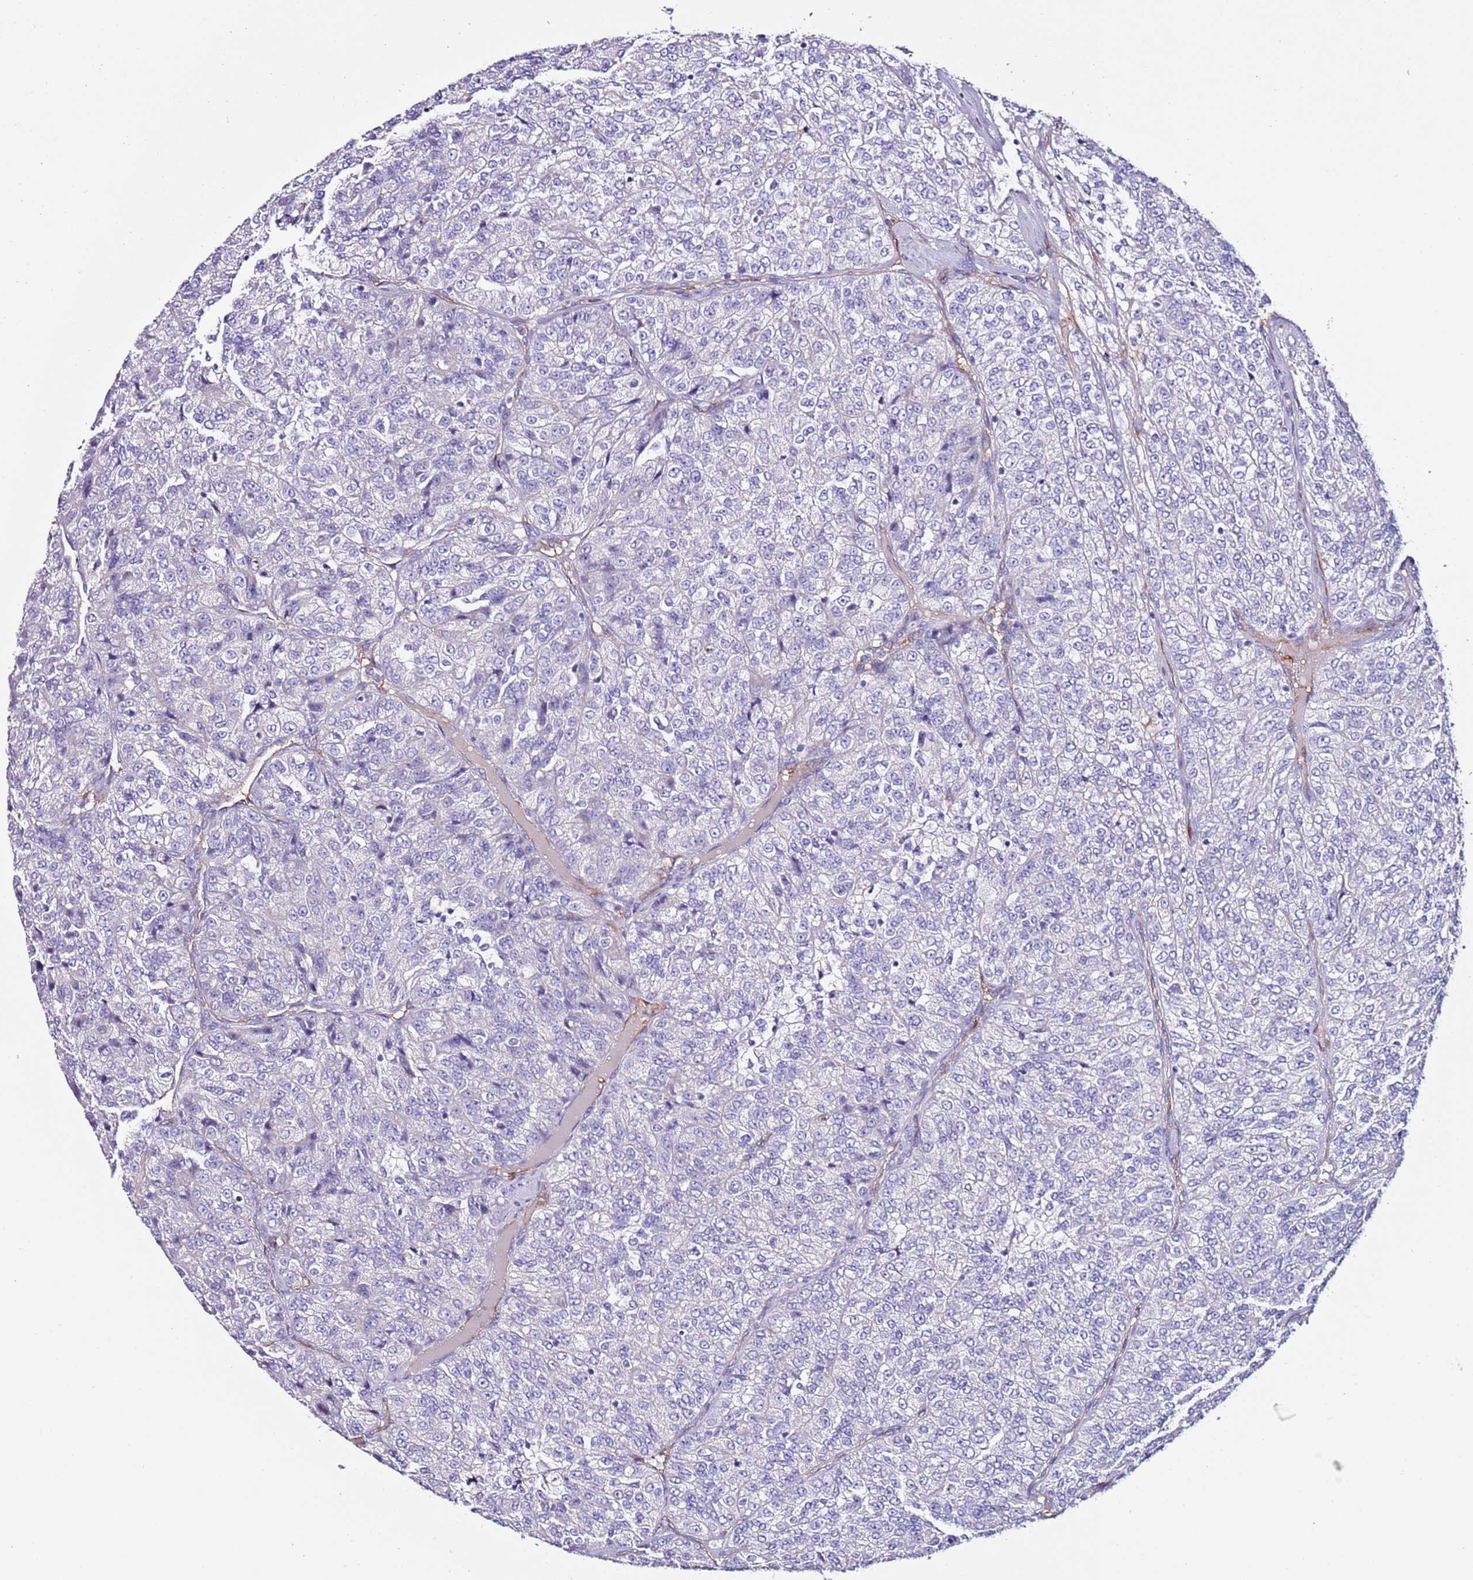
{"staining": {"intensity": "negative", "quantity": "none", "location": "none"}, "tissue": "renal cancer", "cell_type": "Tumor cells", "image_type": "cancer", "snomed": [{"axis": "morphology", "description": "Adenocarcinoma, NOS"}, {"axis": "topography", "description": "Kidney"}], "caption": "This is an IHC photomicrograph of renal cancer. There is no expression in tumor cells.", "gene": "FAM174C", "patient": {"sex": "female", "age": 63}}